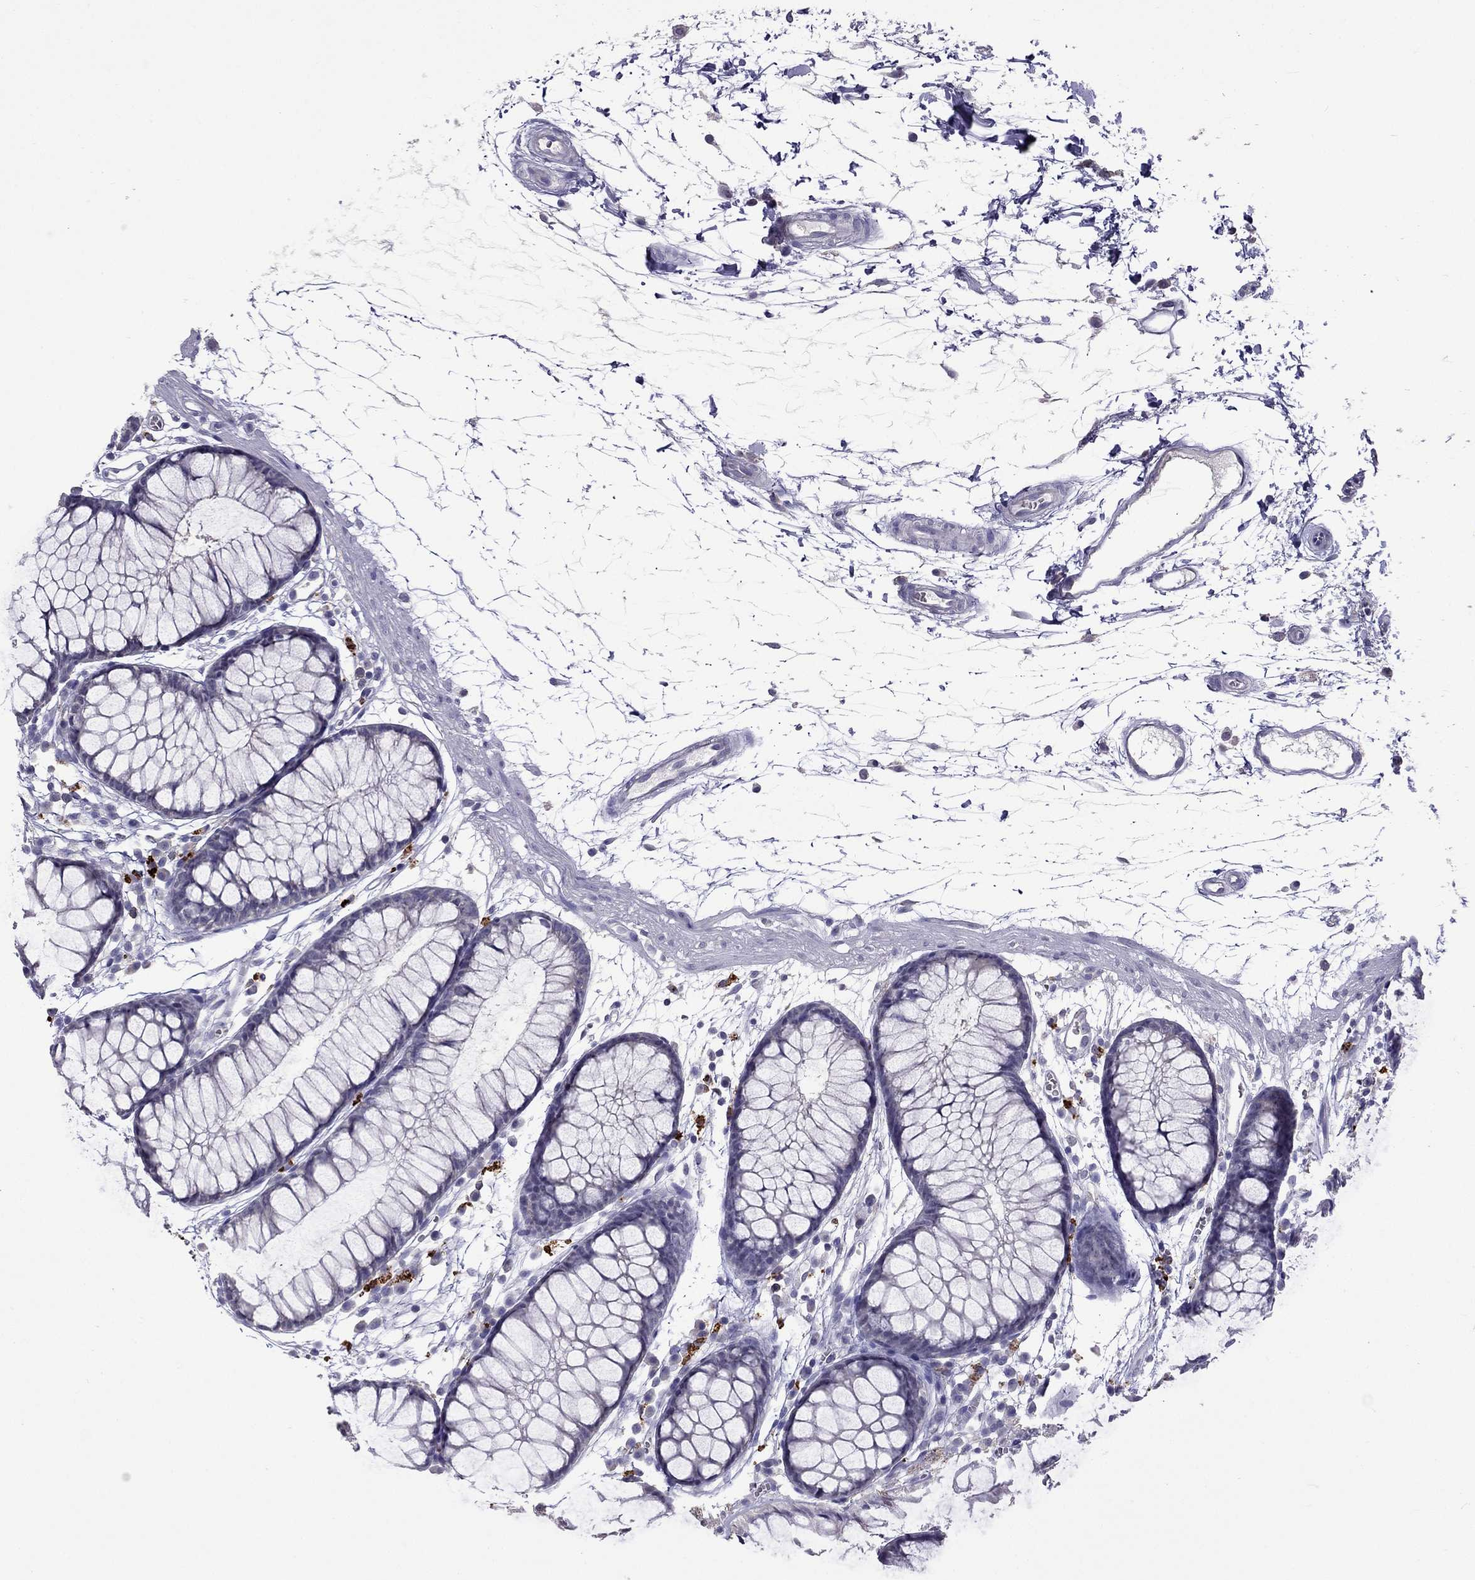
{"staining": {"intensity": "negative", "quantity": "none", "location": "none"}, "tissue": "colon", "cell_type": "Endothelial cells", "image_type": "normal", "snomed": [{"axis": "morphology", "description": "Normal tissue, NOS"}, {"axis": "morphology", "description": "Adenocarcinoma, NOS"}, {"axis": "topography", "description": "Colon"}], "caption": "This micrograph is of benign colon stained with immunohistochemistry (IHC) to label a protein in brown with the nuclei are counter-stained blue. There is no staining in endothelial cells.", "gene": "AQP9", "patient": {"sex": "male", "age": 65}}